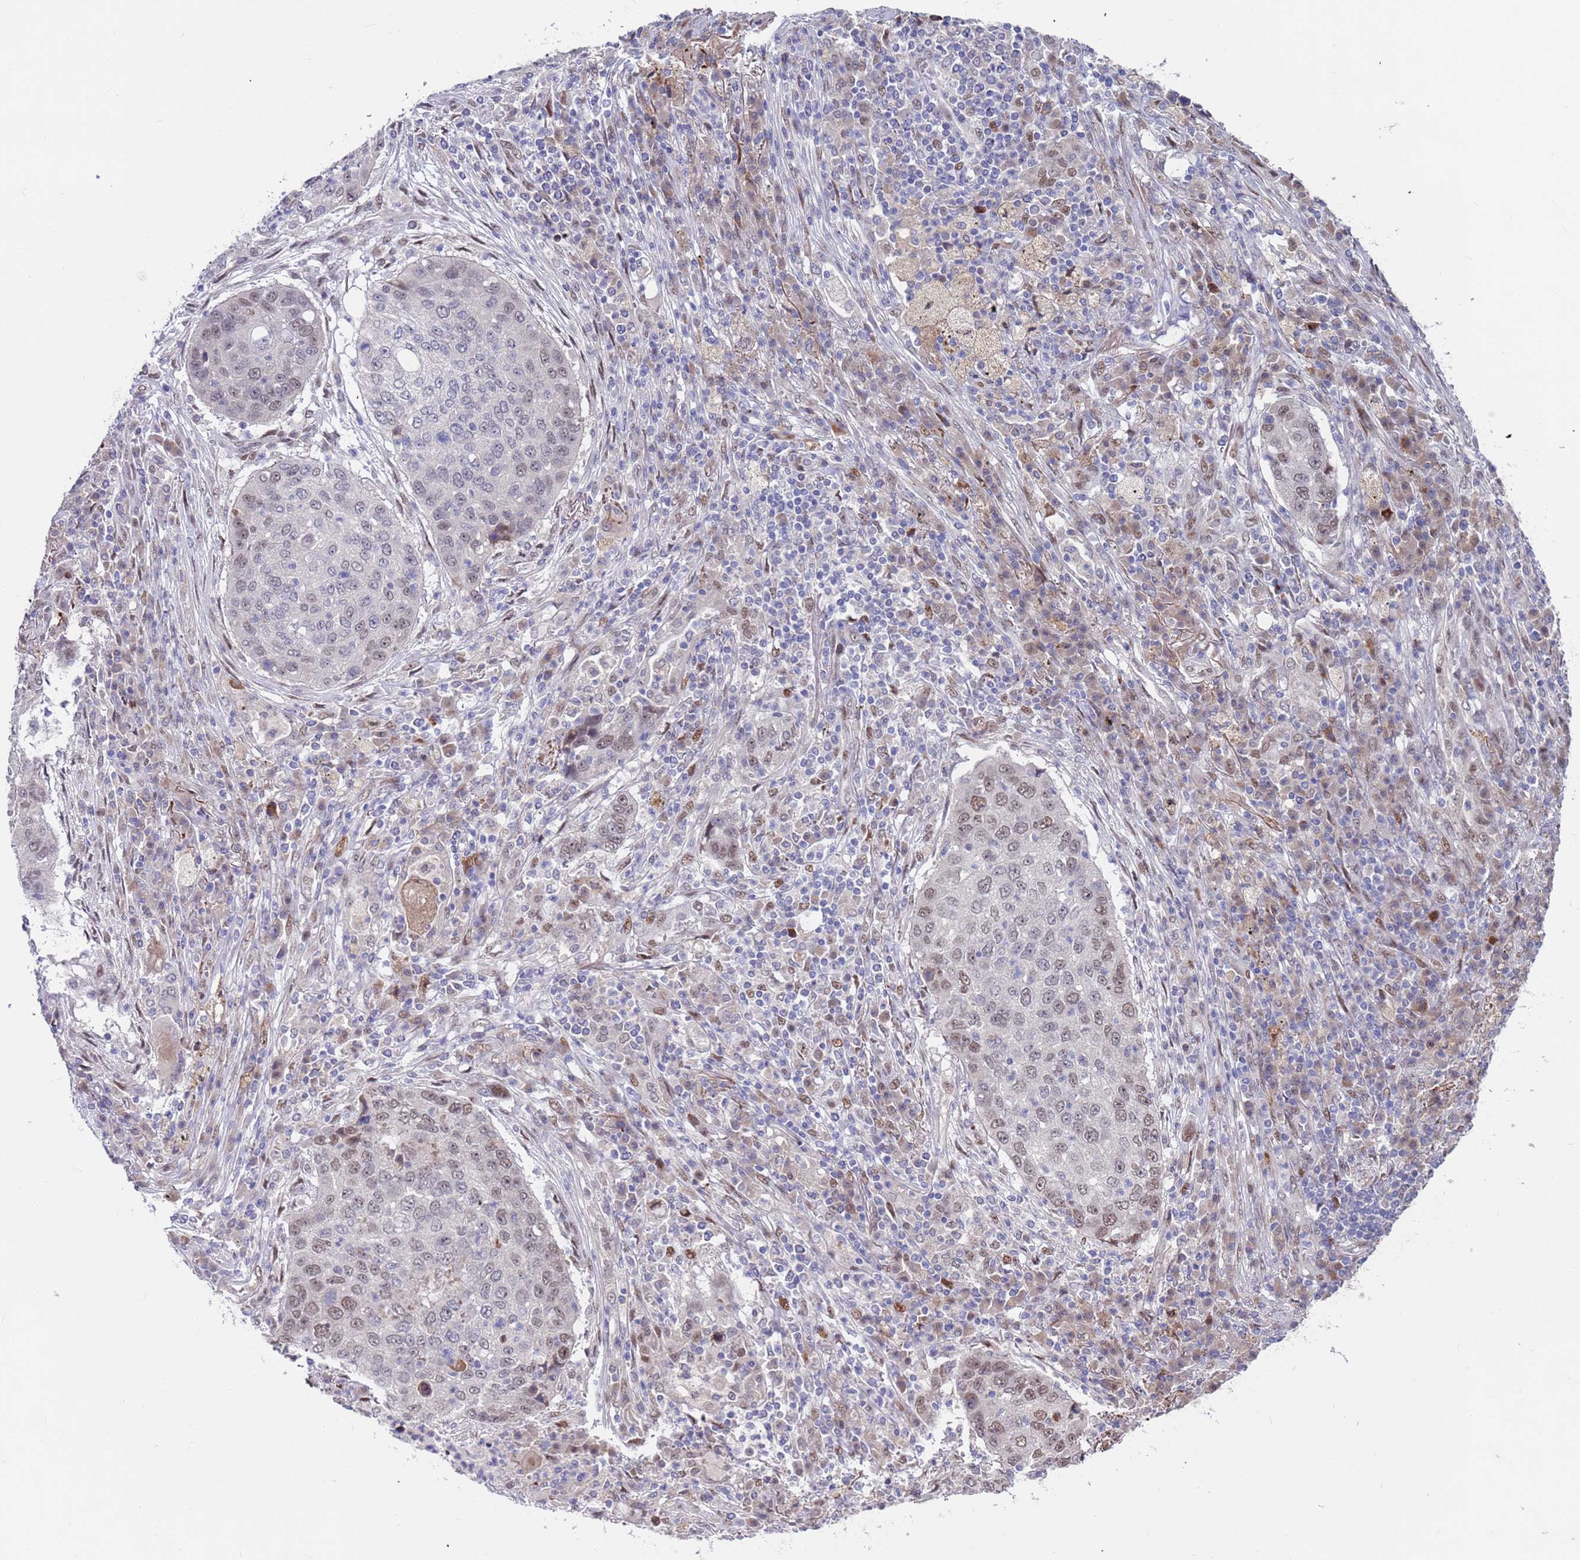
{"staining": {"intensity": "weak", "quantity": "25%-75%", "location": "nuclear"}, "tissue": "lung cancer", "cell_type": "Tumor cells", "image_type": "cancer", "snomed": [{"axis": "morphology", "description": "Squamous cell carcinoma, NOS"}, {"axis": "topography", "description": "Lung"}], "caption": "Tumor cells reveal low levels of weak nuclear positivity in about 25%-75% of cells in human lung squamous cell carcinoma.", "gene": "FBXO27", "patient": {"sex": "female", "age": 63}}